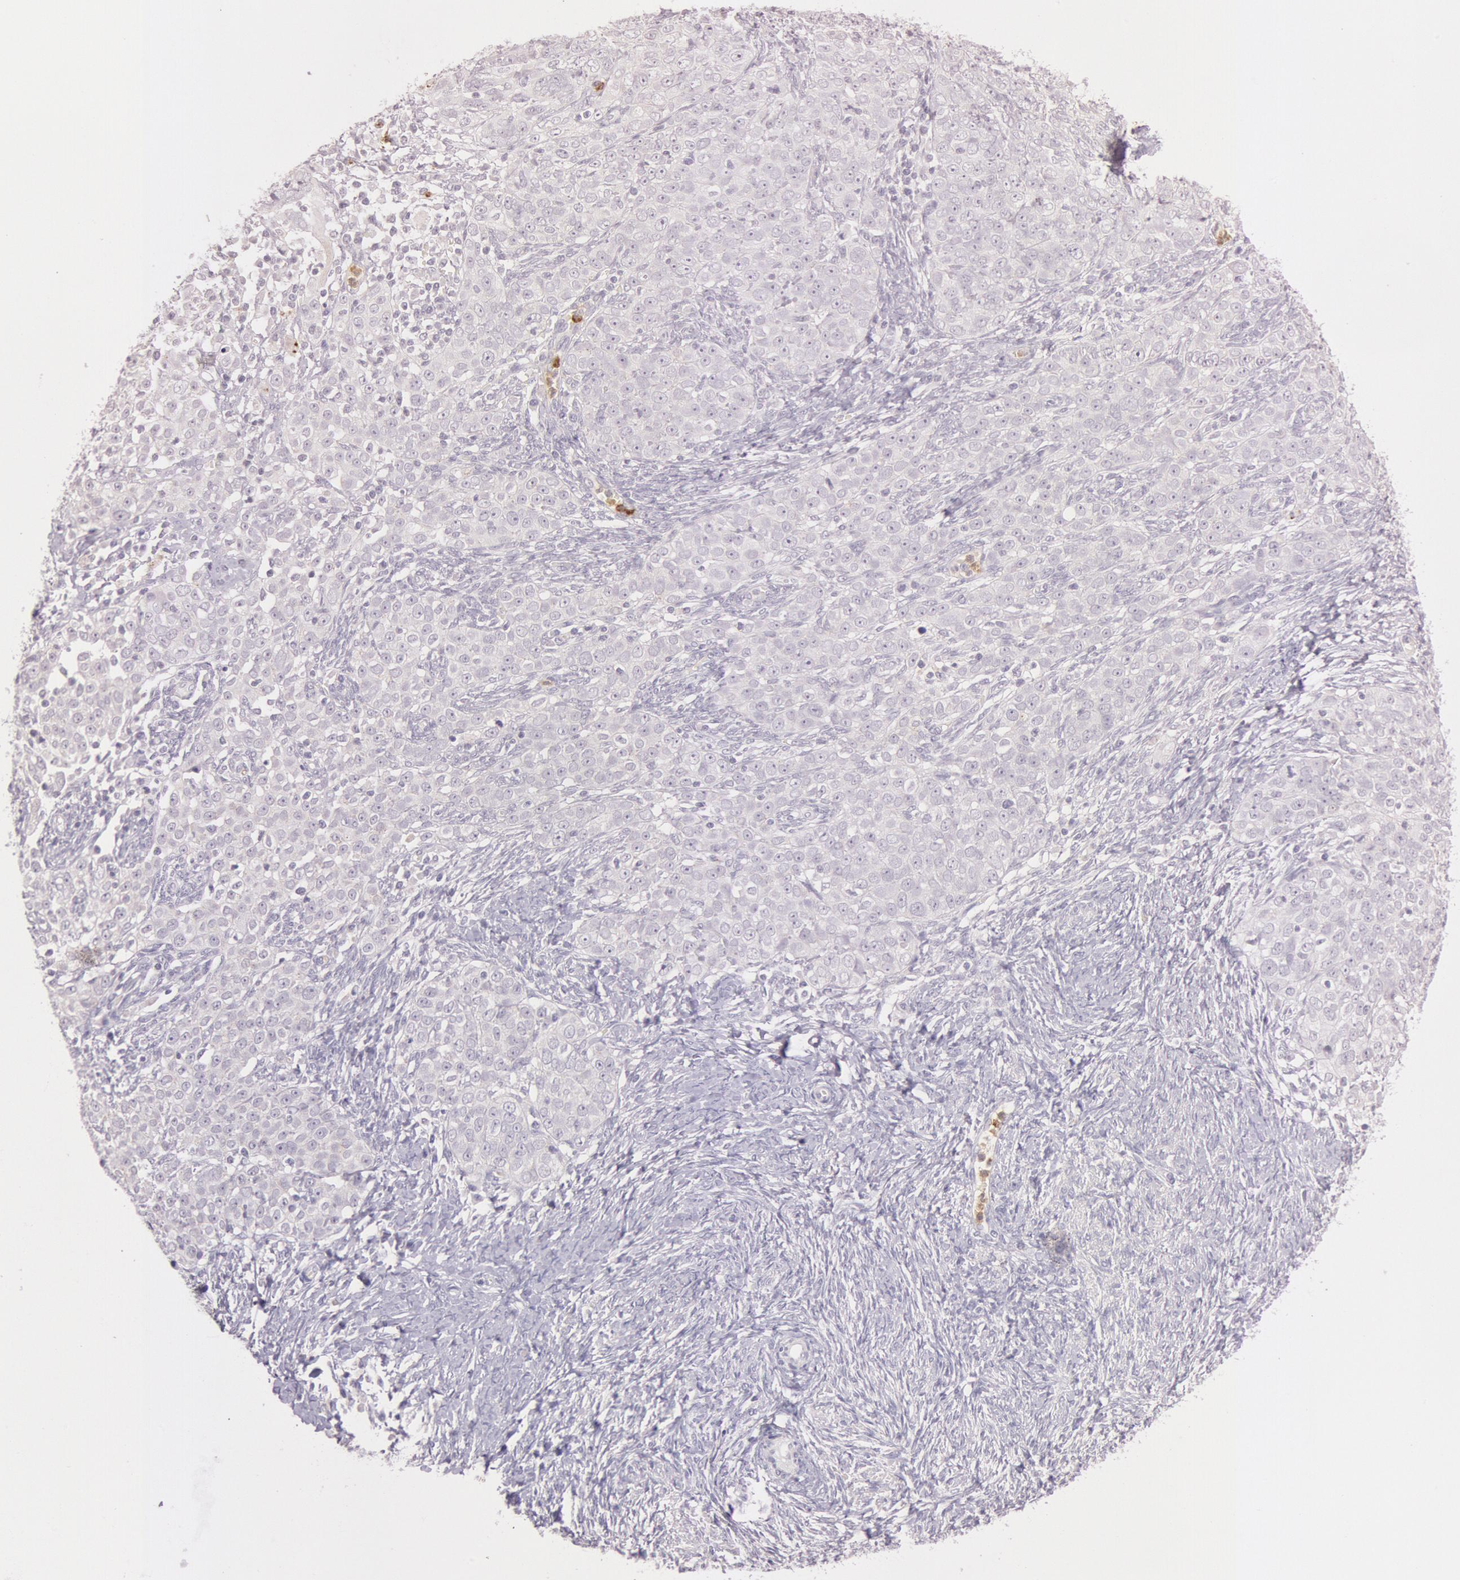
{"staining": {"intensity": "negative", "quantity": "none", "location": "none"}, "tissue": "ovarian cancer", "cell_type": "Tumor cells", "image_type": "cancer", "snomed": [{"axis": "morphology", "description": "Normal tissue, NOS"}, {"axis": "morphology", "description": "Cystadenocarcinoma, serous, NOS"}, {"axis": "topography", "description": "Ovary"}], "caption": "This is an immunohistochemistry (IHC) micrograph of human serous cystadenocarcinoma (ovarian). There is no positivity in tumor cells.", "gene": "KDM6A", "patient": {"sex": "female", "age": 62}}